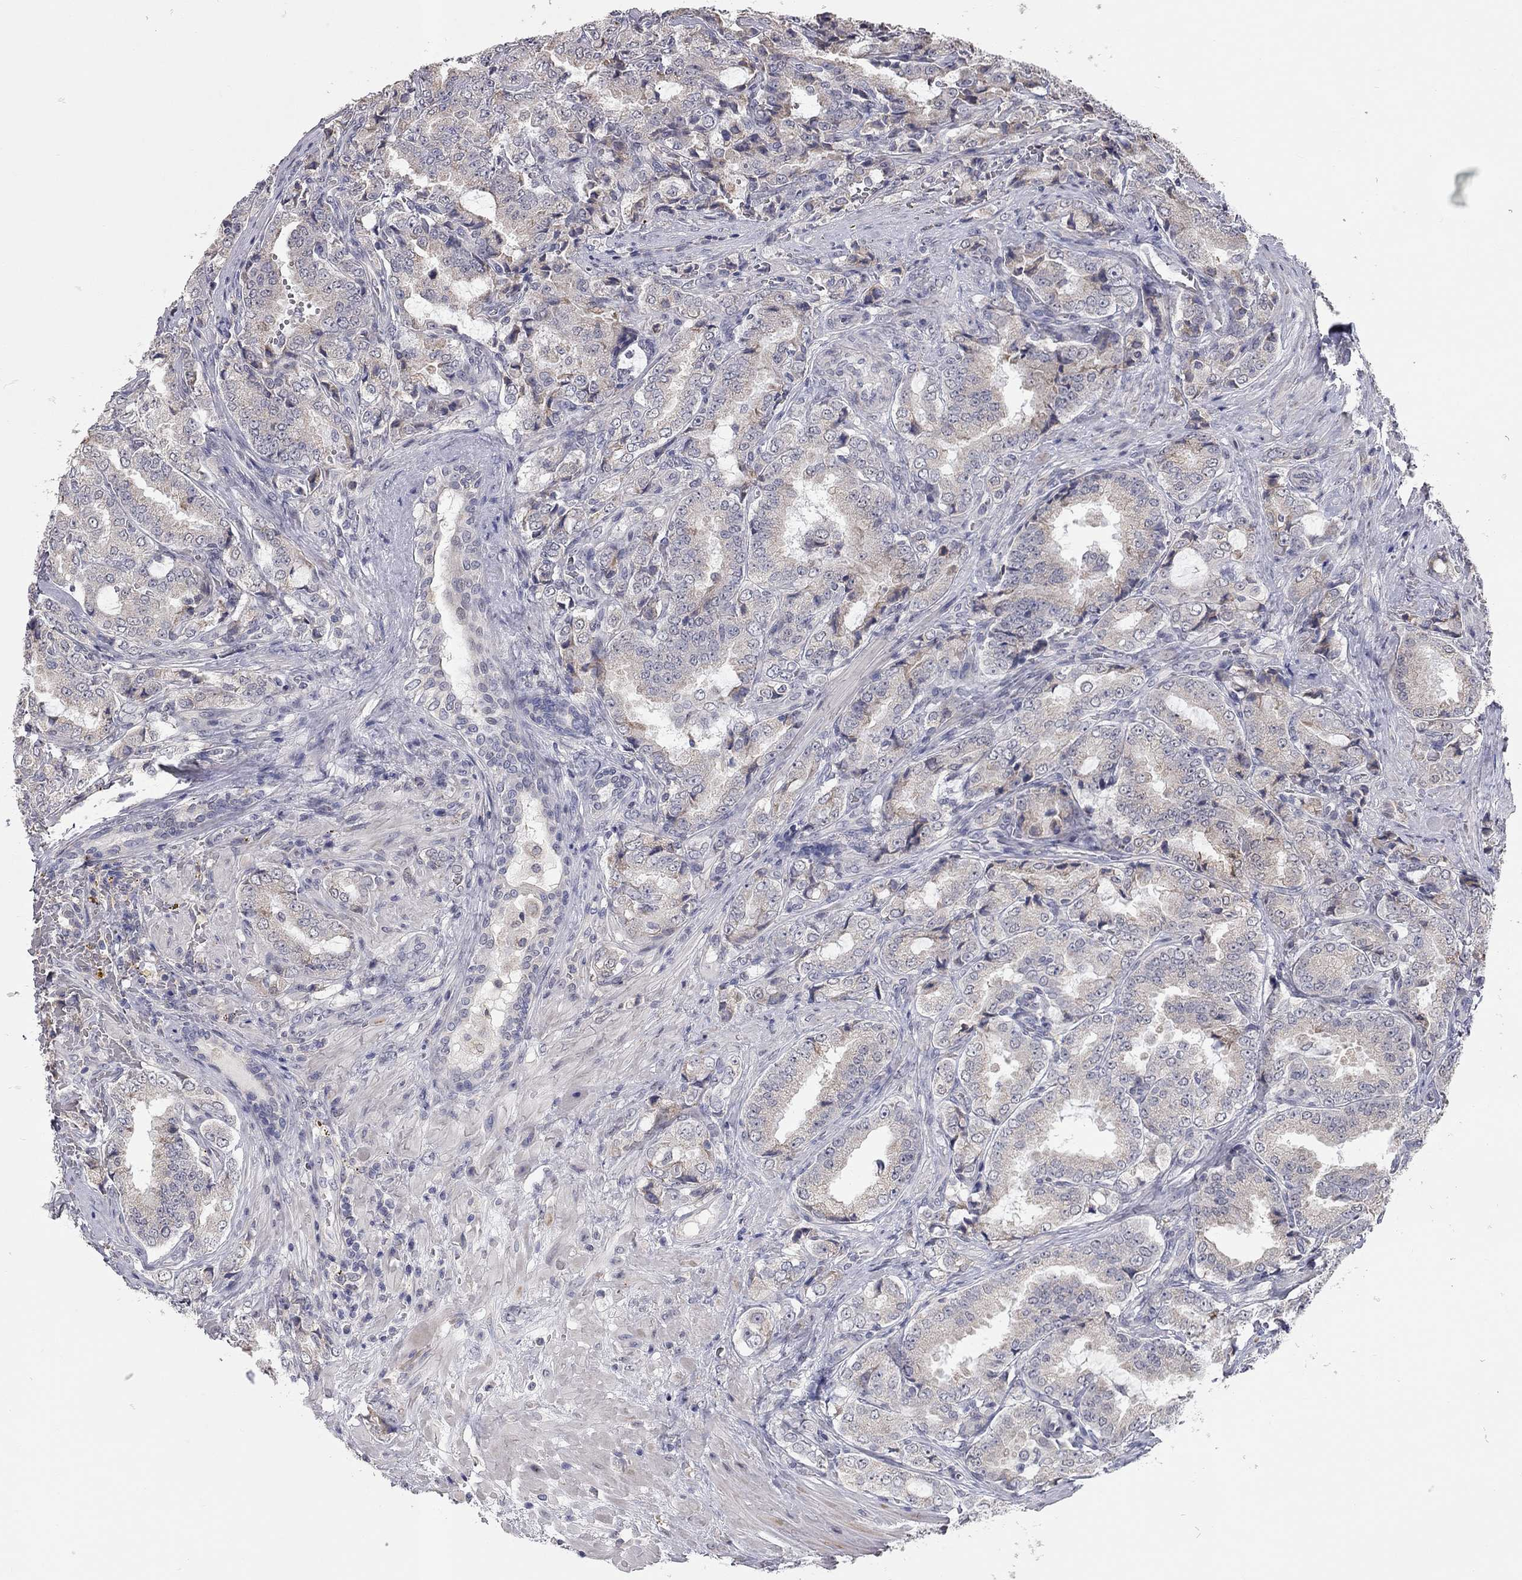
{"staining": {"intensity": "weak", "quantity": "<25%", "location": "cytoplasmic/membranous"}, "tissue": "prostate cancer", "cell_type": "Tumor cells", "image_type": "cancer", "snomed": [{"axis": "morphology", "description": "Adenocarcinoma, NOS"}, {"axis": "topography", "description": "Prostate"}], "caption": "An IHC histopathology image of prostate cancer (adenocarcinoma) is shown. There is no staining in tumor cells of prostate cancer (adenocarcinoma).", "gene": "XAGE2", "patient": {"sex": "male", "age": 65}}